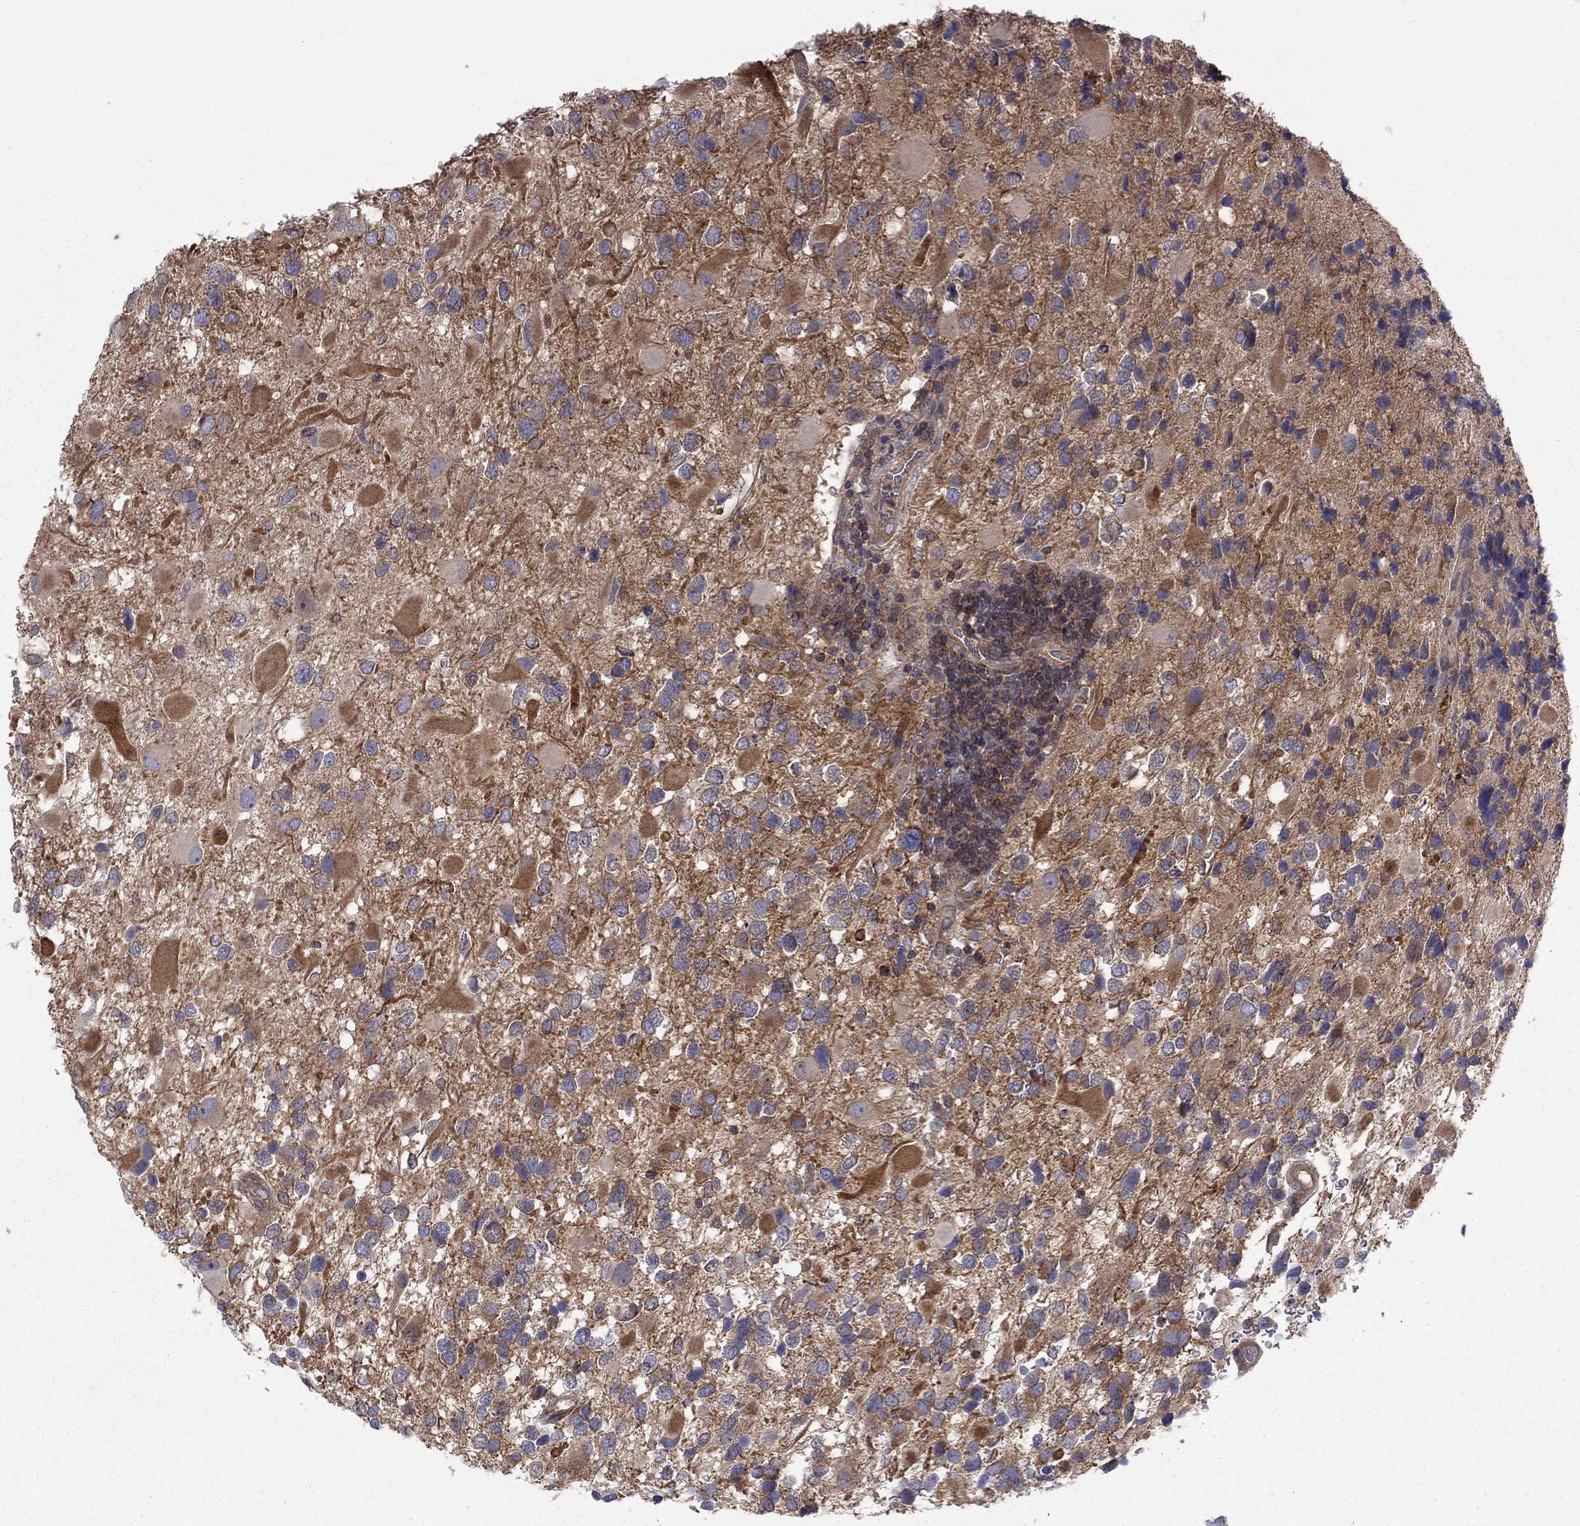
{"staining": {"intensity": "moderate", "quantity": "25%-75%", "location": "cytoplasmic/membranous"}, "tissue": "glioma", "cell_type": "Tumor cells", "image_type": "cancer", "snomed": [{"axis": "morphology", "description": "Glioma, malignant, Low grade"}, {"axis": "topography", "description": "Brain"}], "caption": "Malignant glioma (low-grade) tissue demonstrates moderate cytoplasmic/membranous expression in approximately 25%-75% of tumor cells", "gene": "RNF123", "patient": {"sex": "female", "age": 32}}